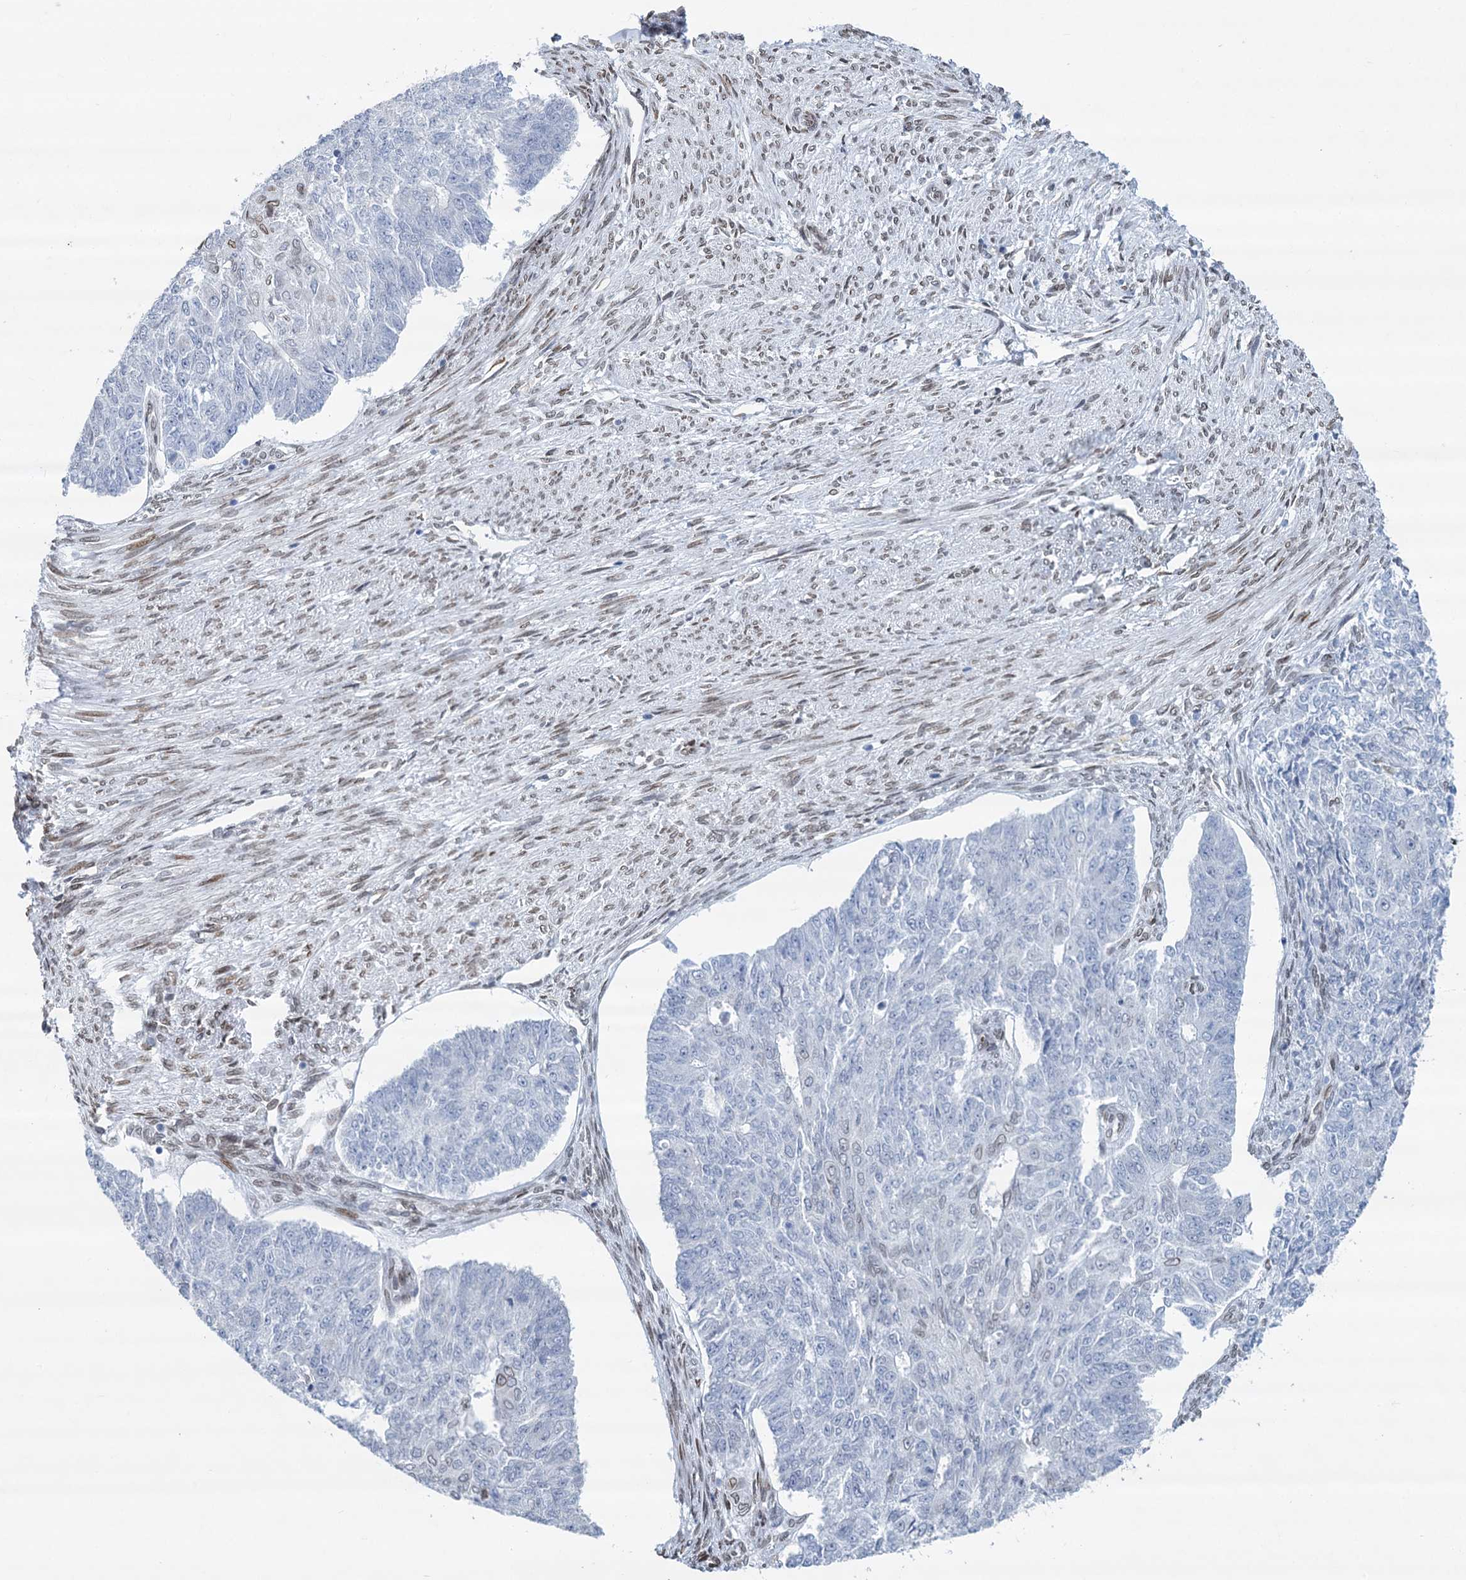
{"staining": {"intensity": "negative", "quantity": "none", "location": "none"}, "tissue": "endometrial cancer", "cell_type": "Tumor cells", "image_type": "cancer", "snomed": [{"axis": "morphology", "description": "Adenocarcinoma, NOS"}, {"axis": "topography", "description": "Endometrium"}], "caption": "Immunohistochemistry image of human endometrial adenocarcinoma stained for a protein (brown), which exhibits no expression in tumor cells.", "gene": "PRSS35", "patient": {"sex": "female", "age": 32}}